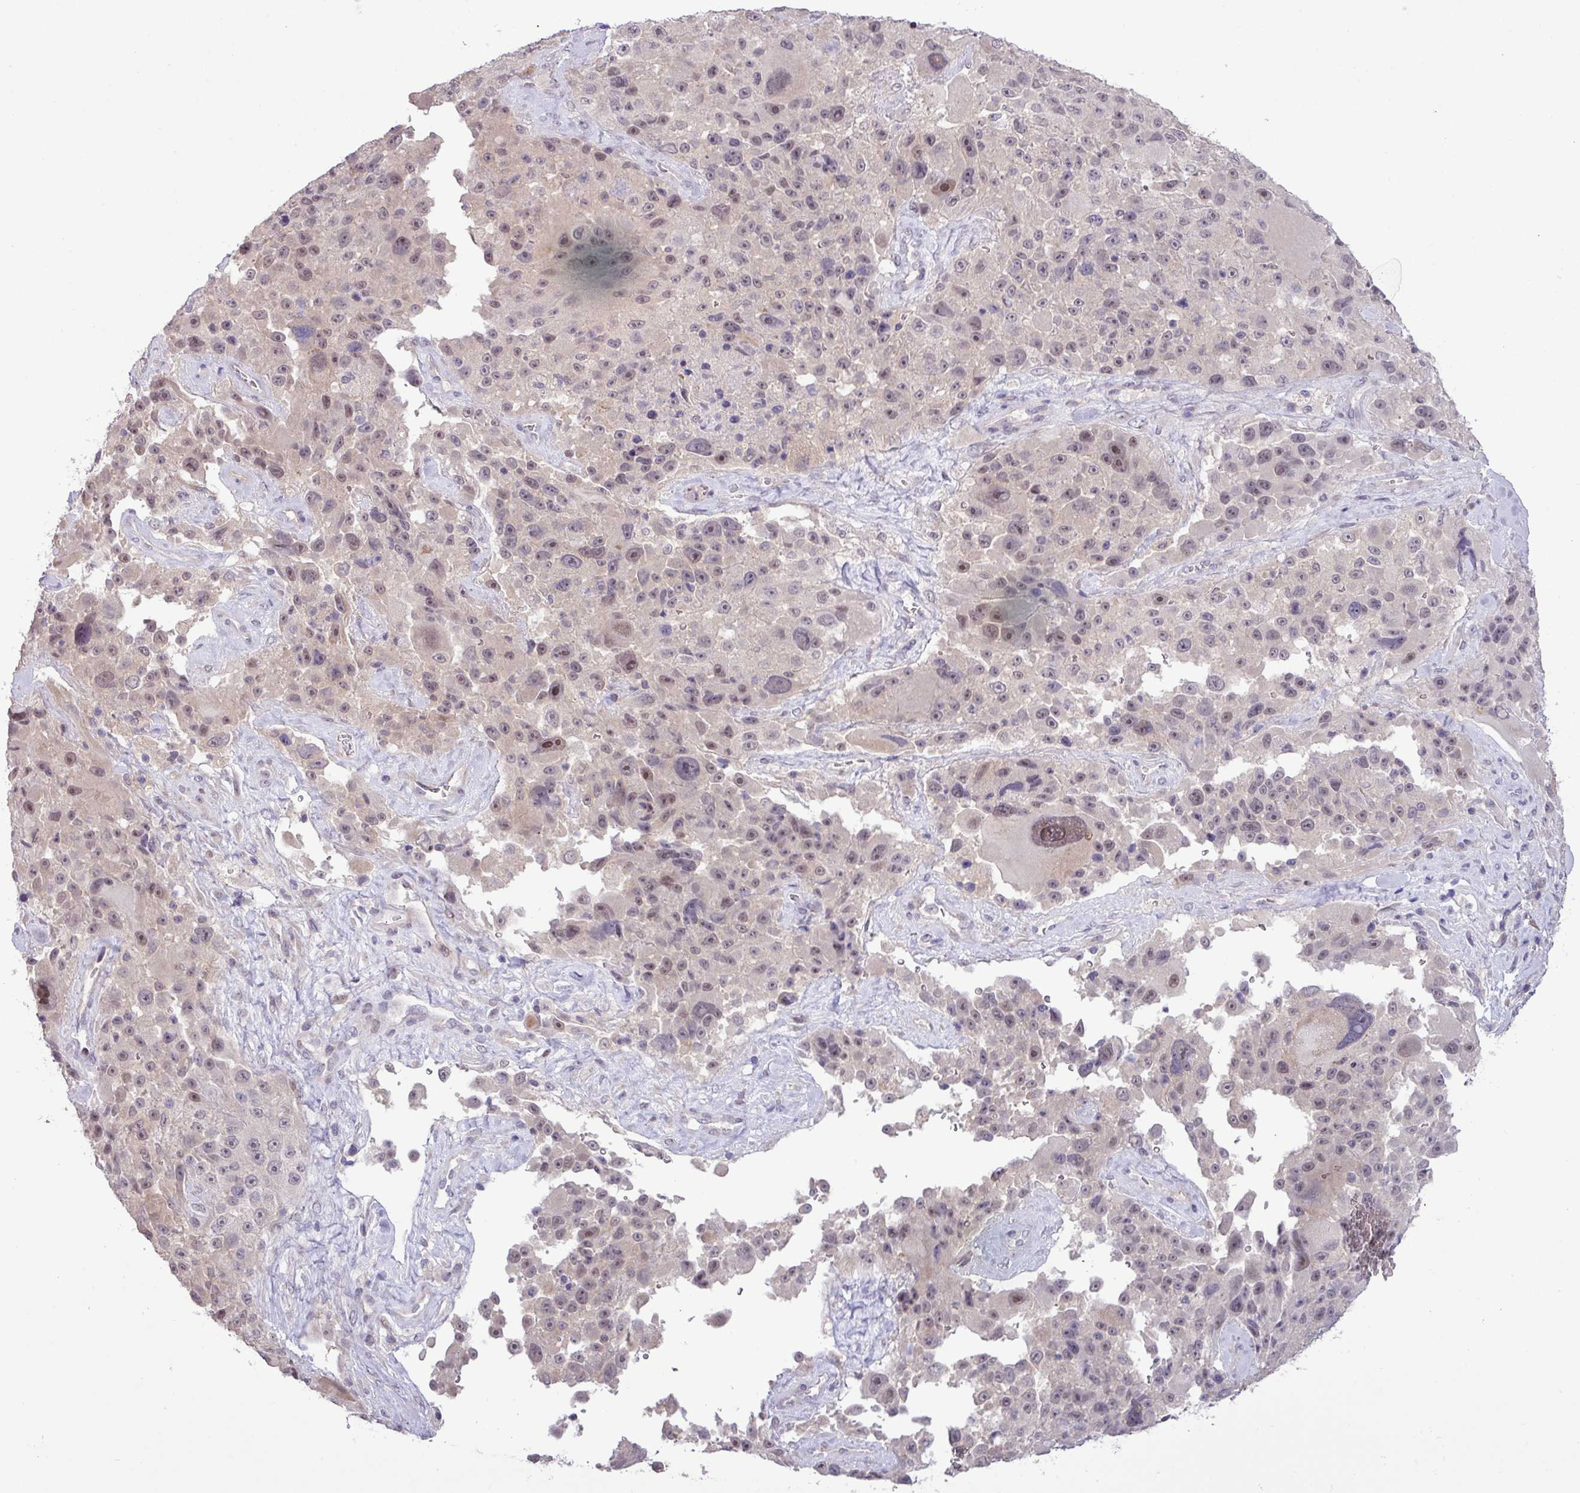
{"staining": {"intensity": "weak", "quantity": "25%-75%", "location": "nuclear"}, "tissue": "melanoma", "cell_type": "Tumor cells", "image_type": "cancer", "snomed": [{"axis": "morphology", "description": "Malignant melanoma, Metastatic site"}, {"axis": "topography", "description": "Lymph node"}], "caption": "About 25%-75% of tumor cells in malignant melanoma (metastatic site) display weak nuclear protein staining as visualized by brown immunohistochemical staining.", "gene": "RIPPLY1", "patient": {"sex": "male", "age": 62}}